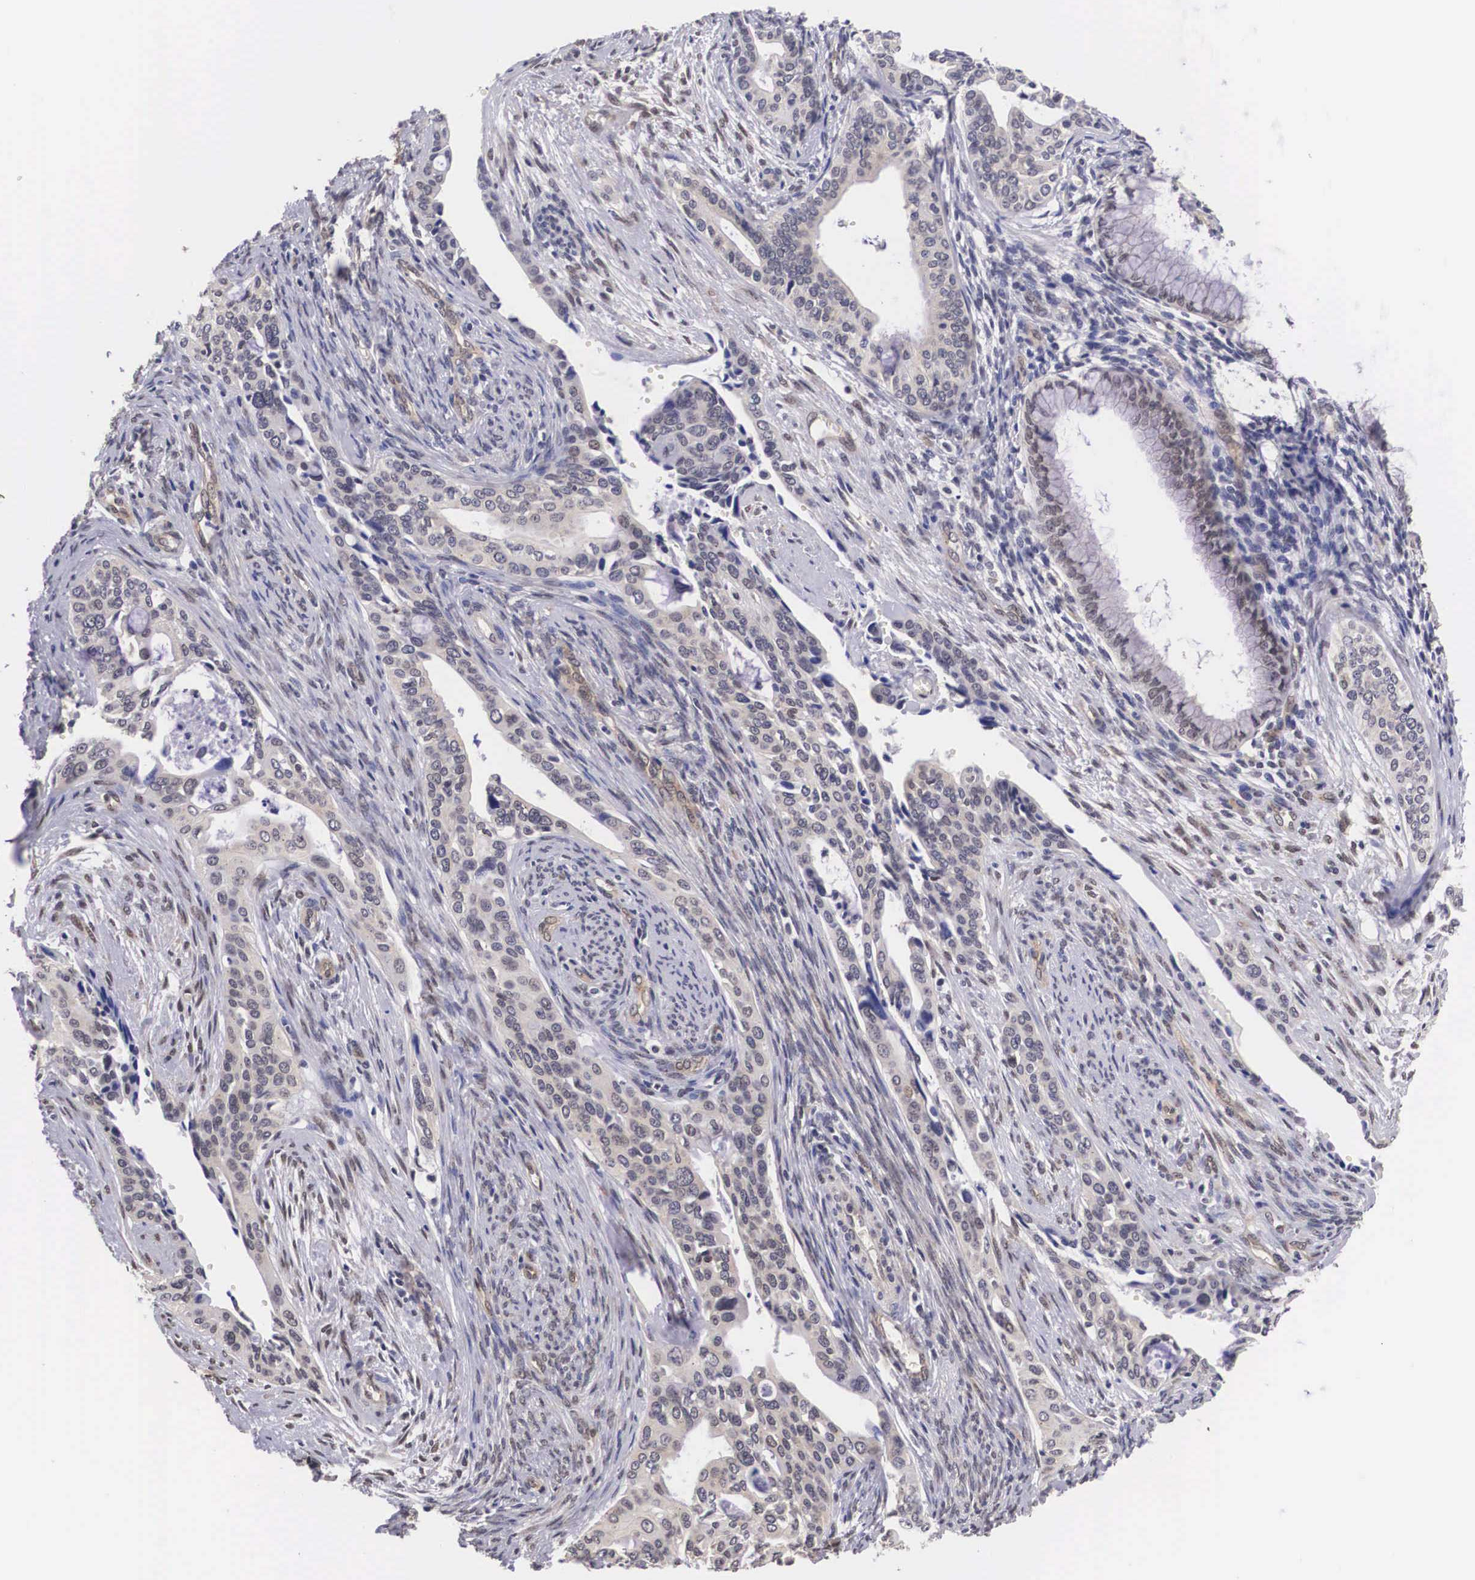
{"staining": {"intensity": "weak", "quantity": "<25%", "location": "cytoplasmic/membranous"}, "tissue": "cervical cancer", "cell_type": "Tumor cells", "image_type": "cancer", "snomed": [{"axis": "morphology", "description": "Squamous cell carcinoma, NOS"}, {"axis": "topography", "description": "Cervix"}], "caption": "The image demonstrates no significant expression in tumor cells of cervical cancer. (DAB immunohistochemistry (IHC) with hematoxylin counter stain).", "gene": "OTX2", "patient": {"sex": "female", "age": 34}}